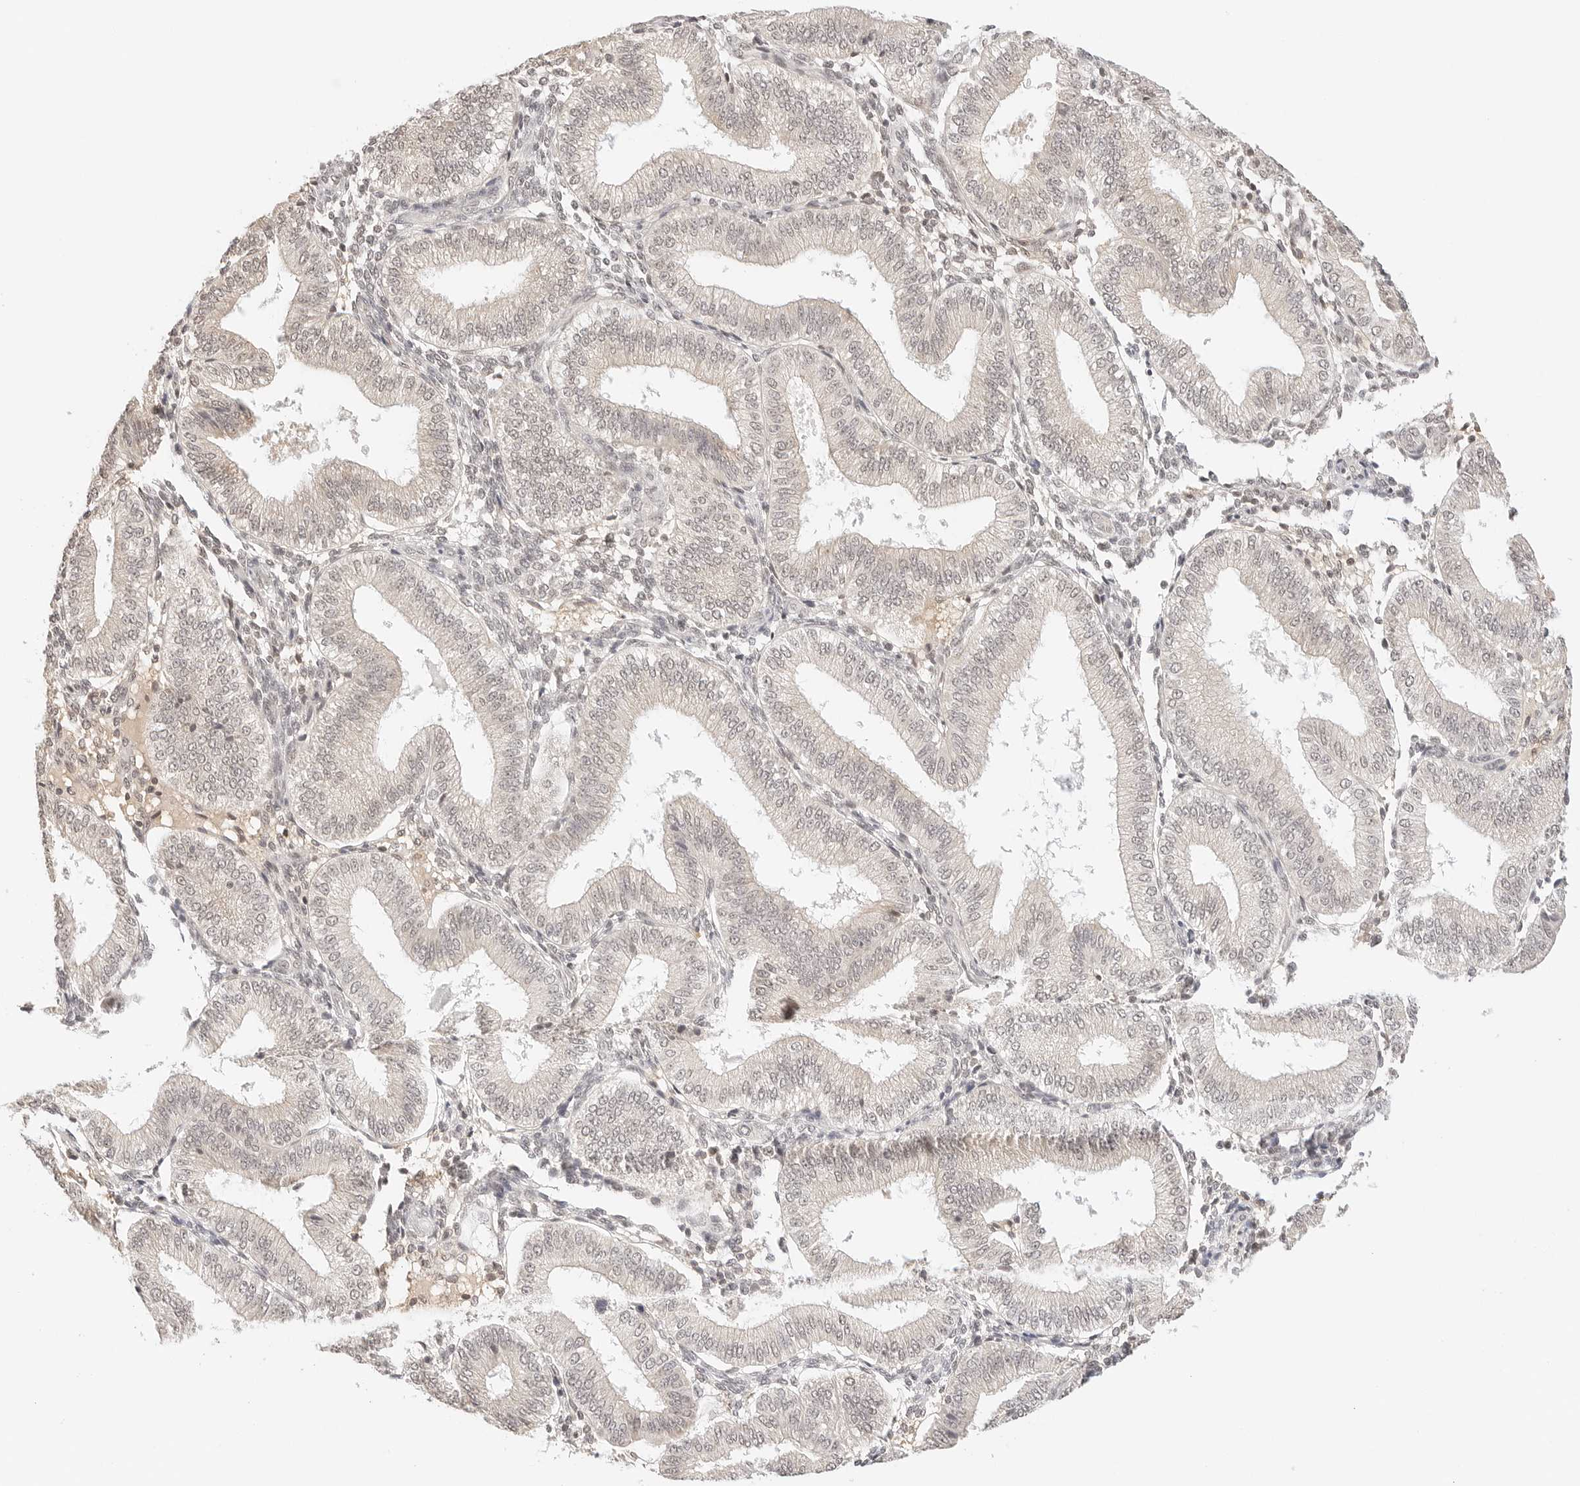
{"staining": {"intensity": "weak", "quantity": "25%-75%", "location": "nuclear"}, "tissue": "endometrium", "cell_type": "Cells in endometrial stroma", "image_type": "normal", "snomed": [{"axis": "morphology", "description": "Normal tissue, NOS"}, {"axis": "topography", "description": "Endometrium"}], "caption": "Immunohistochemical staining of unremarkable endometrium shows low levels of weak nuclear expression in approximately 25%-75% of cells in endometrial stroma. The staining was performed using DAB, with brown indicating positive protein expression. Nuclei are stained blue with hematoxylin.", "gene": "SEPTIN4", "patient": {"sex": "female", "age": 39}}